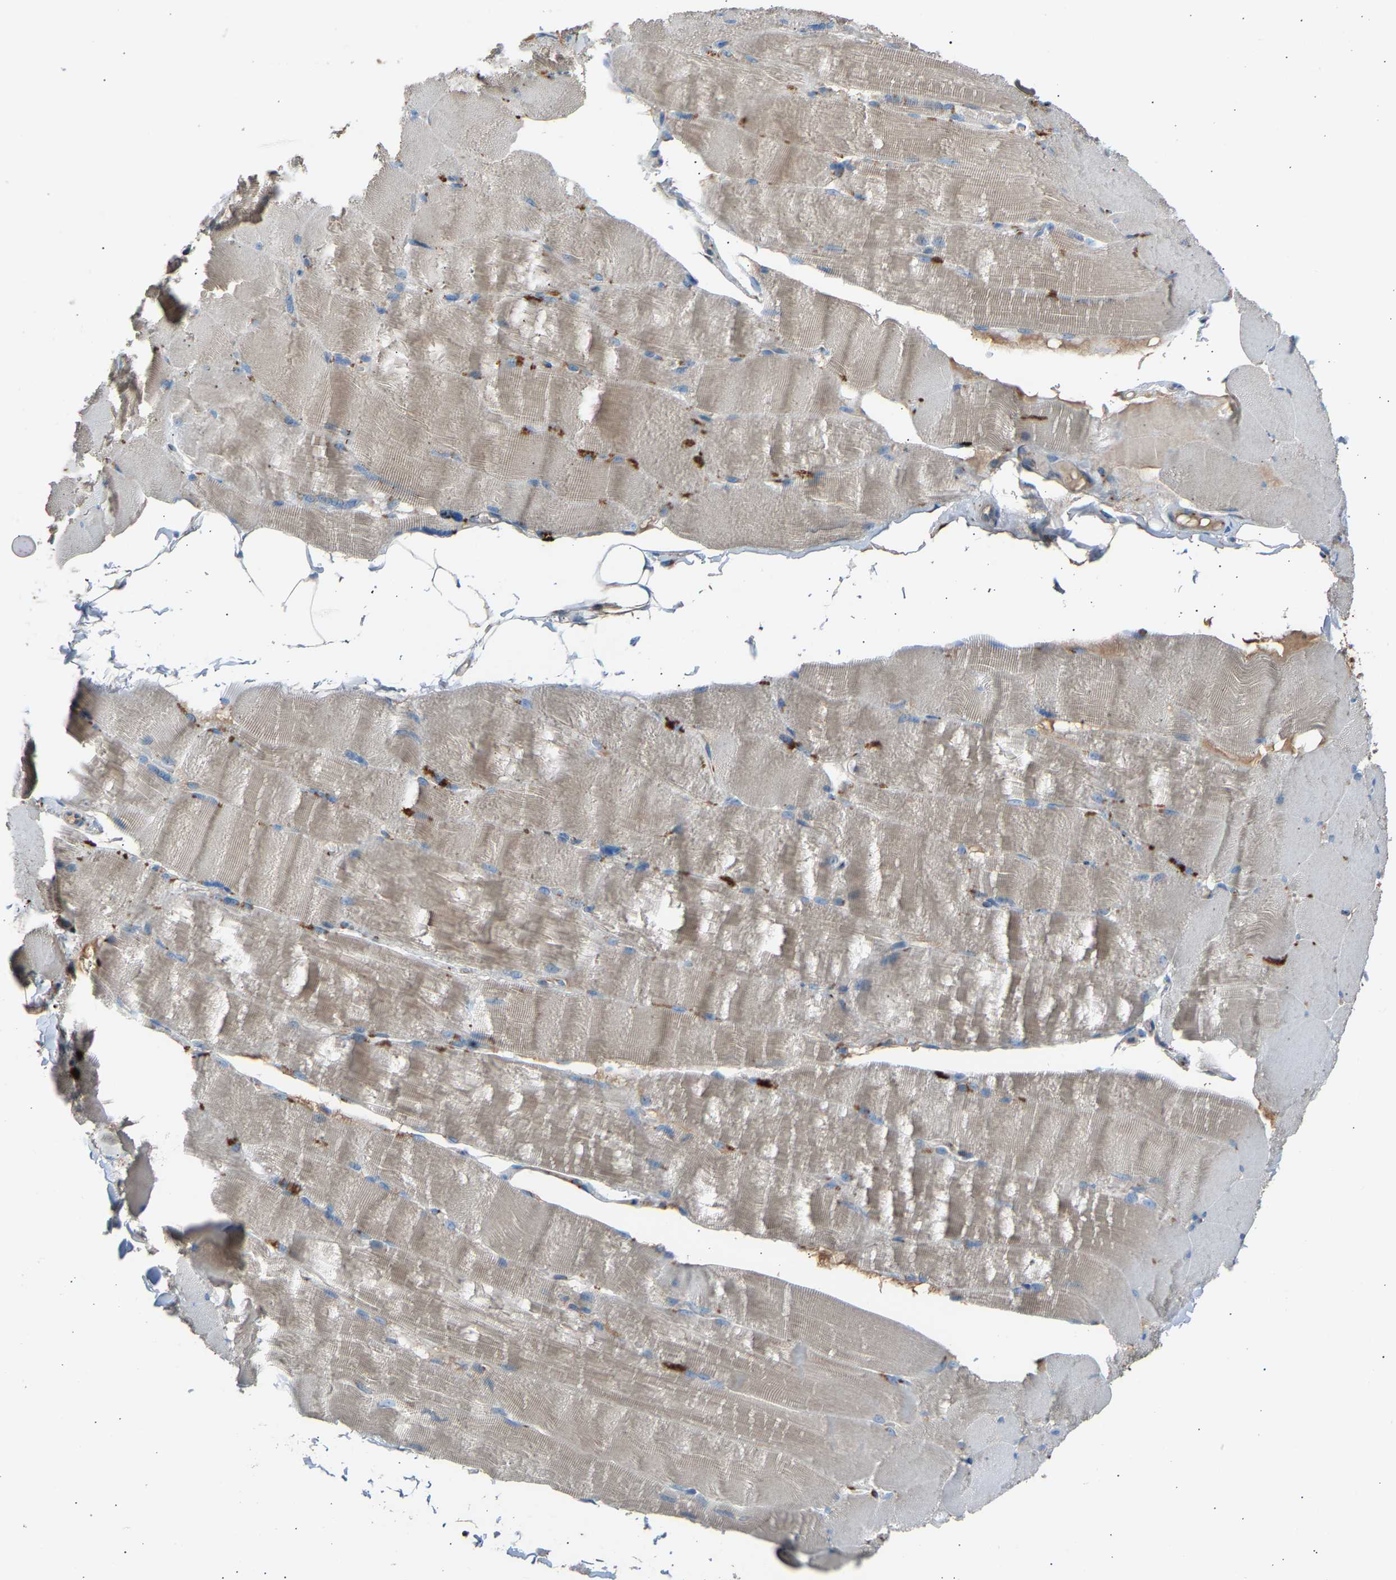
{"staining": {"intensity": "weak", "quantity": "25%-75%", "location": "cytoplasmic/membranous"}, "tissue": "skeletal muscle", "cell_type": "Myocytes", "image_type": "normal", "snomed": [{"axis": "morphology", "description": "Normal tissue, NOS"}, {"axis": "topography", "description": "Skin"}, {"axis": "topography", "description": "Skeletal muscle"}], "caption": "Protein staining of benign skeletal muscle demonstrates weak cytoplasmic/membranous expression in about 25%-75% of myocytes. The protein of interest is shown in brown color, while the nuclei are stained blue.", "gene": "CYREN", "patient": {"sex": "male", "age": 83}}